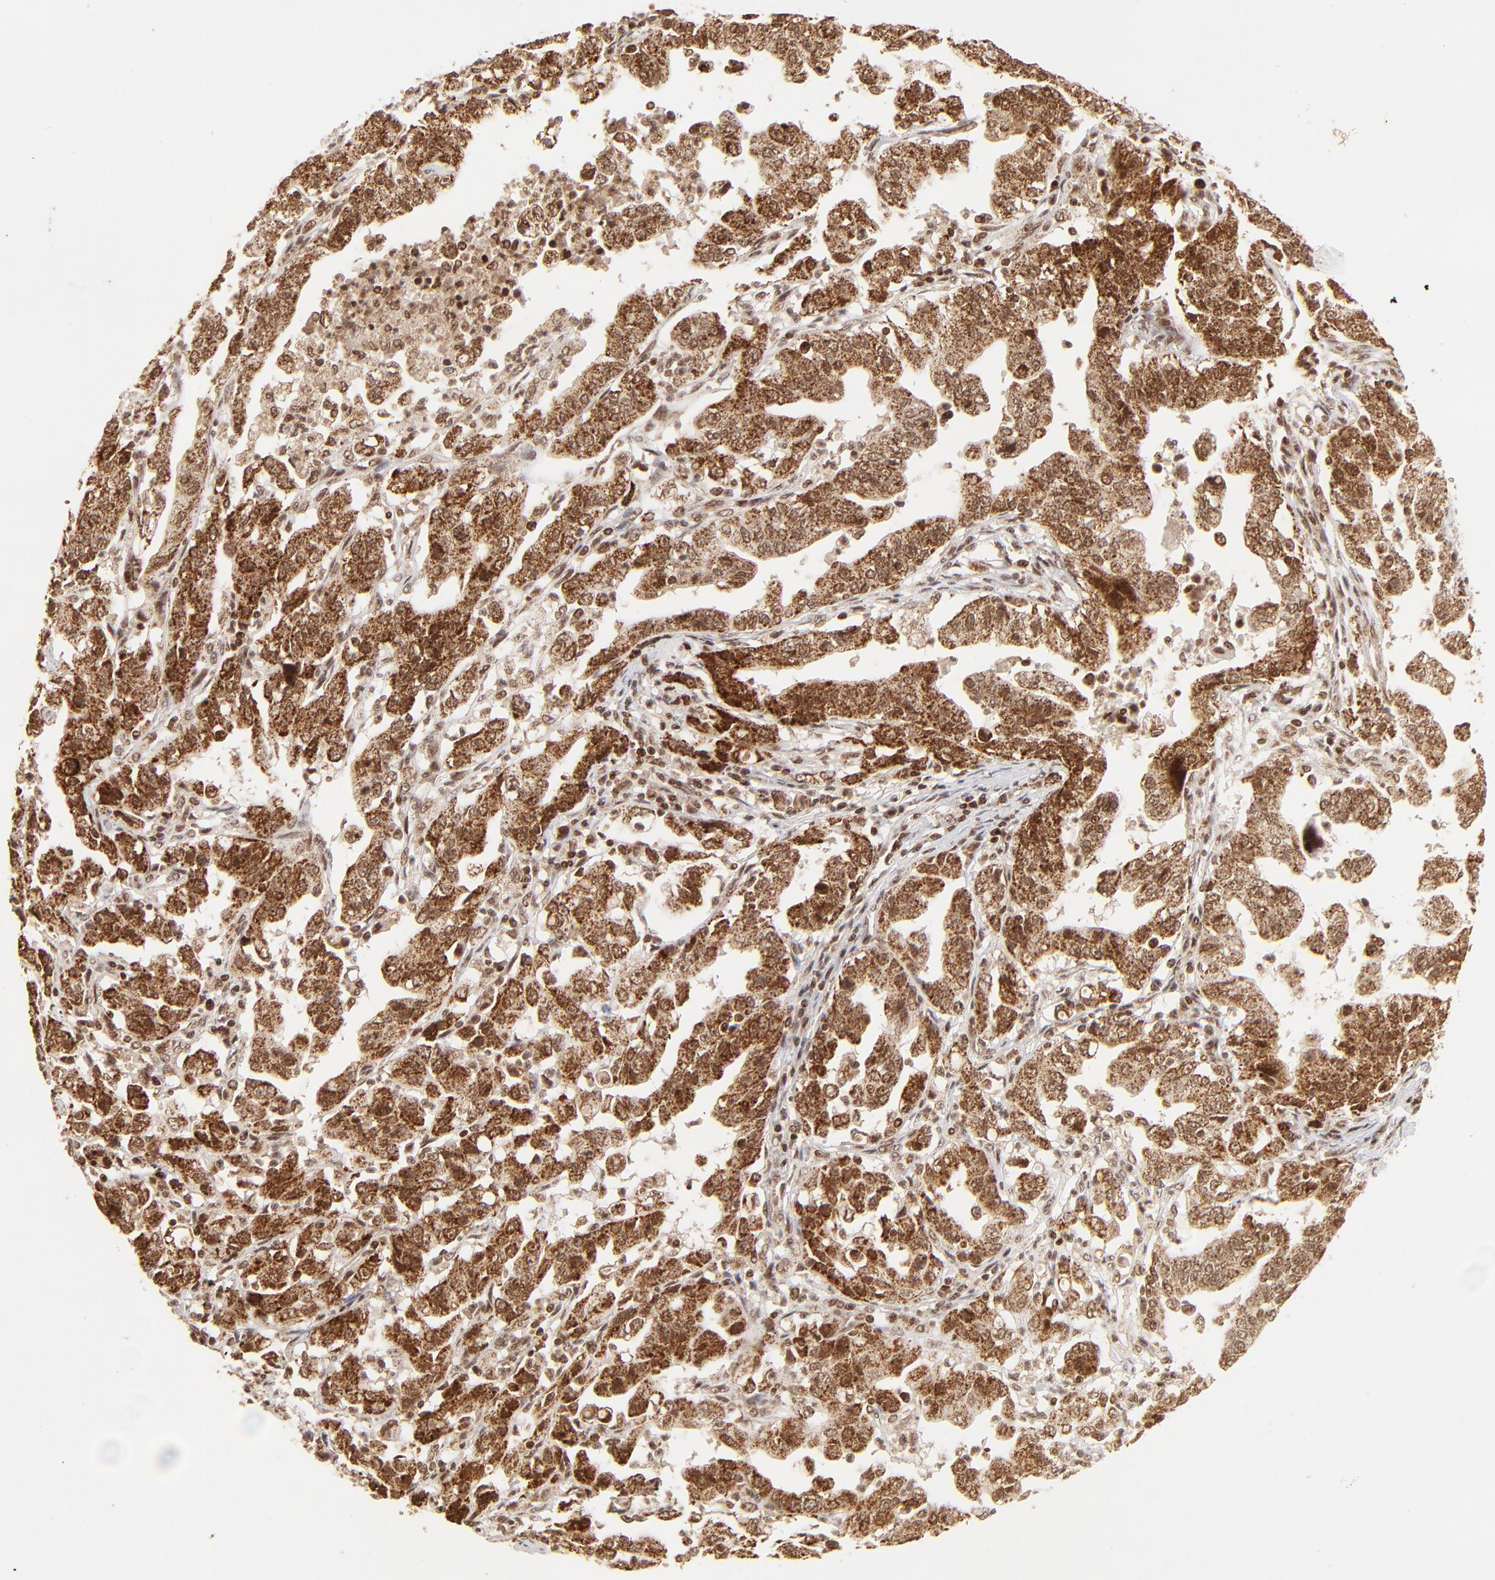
{"staining": {"intensity": "strong", "quantity": ">75%", "location": "cytoplasmic/membranous"}, "tissue": "stomach cancer", "cell_type": "Tumor cells", "image_type": "cancer", "snomed": [{"axis": "morphology", "description": "Adenocarcinoma, NOS"}, {"axis": "topography", "description": "Stomach, upper"}], "caption": "IHC image of stomach adenocarcinoma stained for a protein (brown), which shows high levels of strong cytoplasmic/membranous staining in about >75% of tumor cells.", "gene": "MED15", "patient": {"sex": "female", "age": 50}}